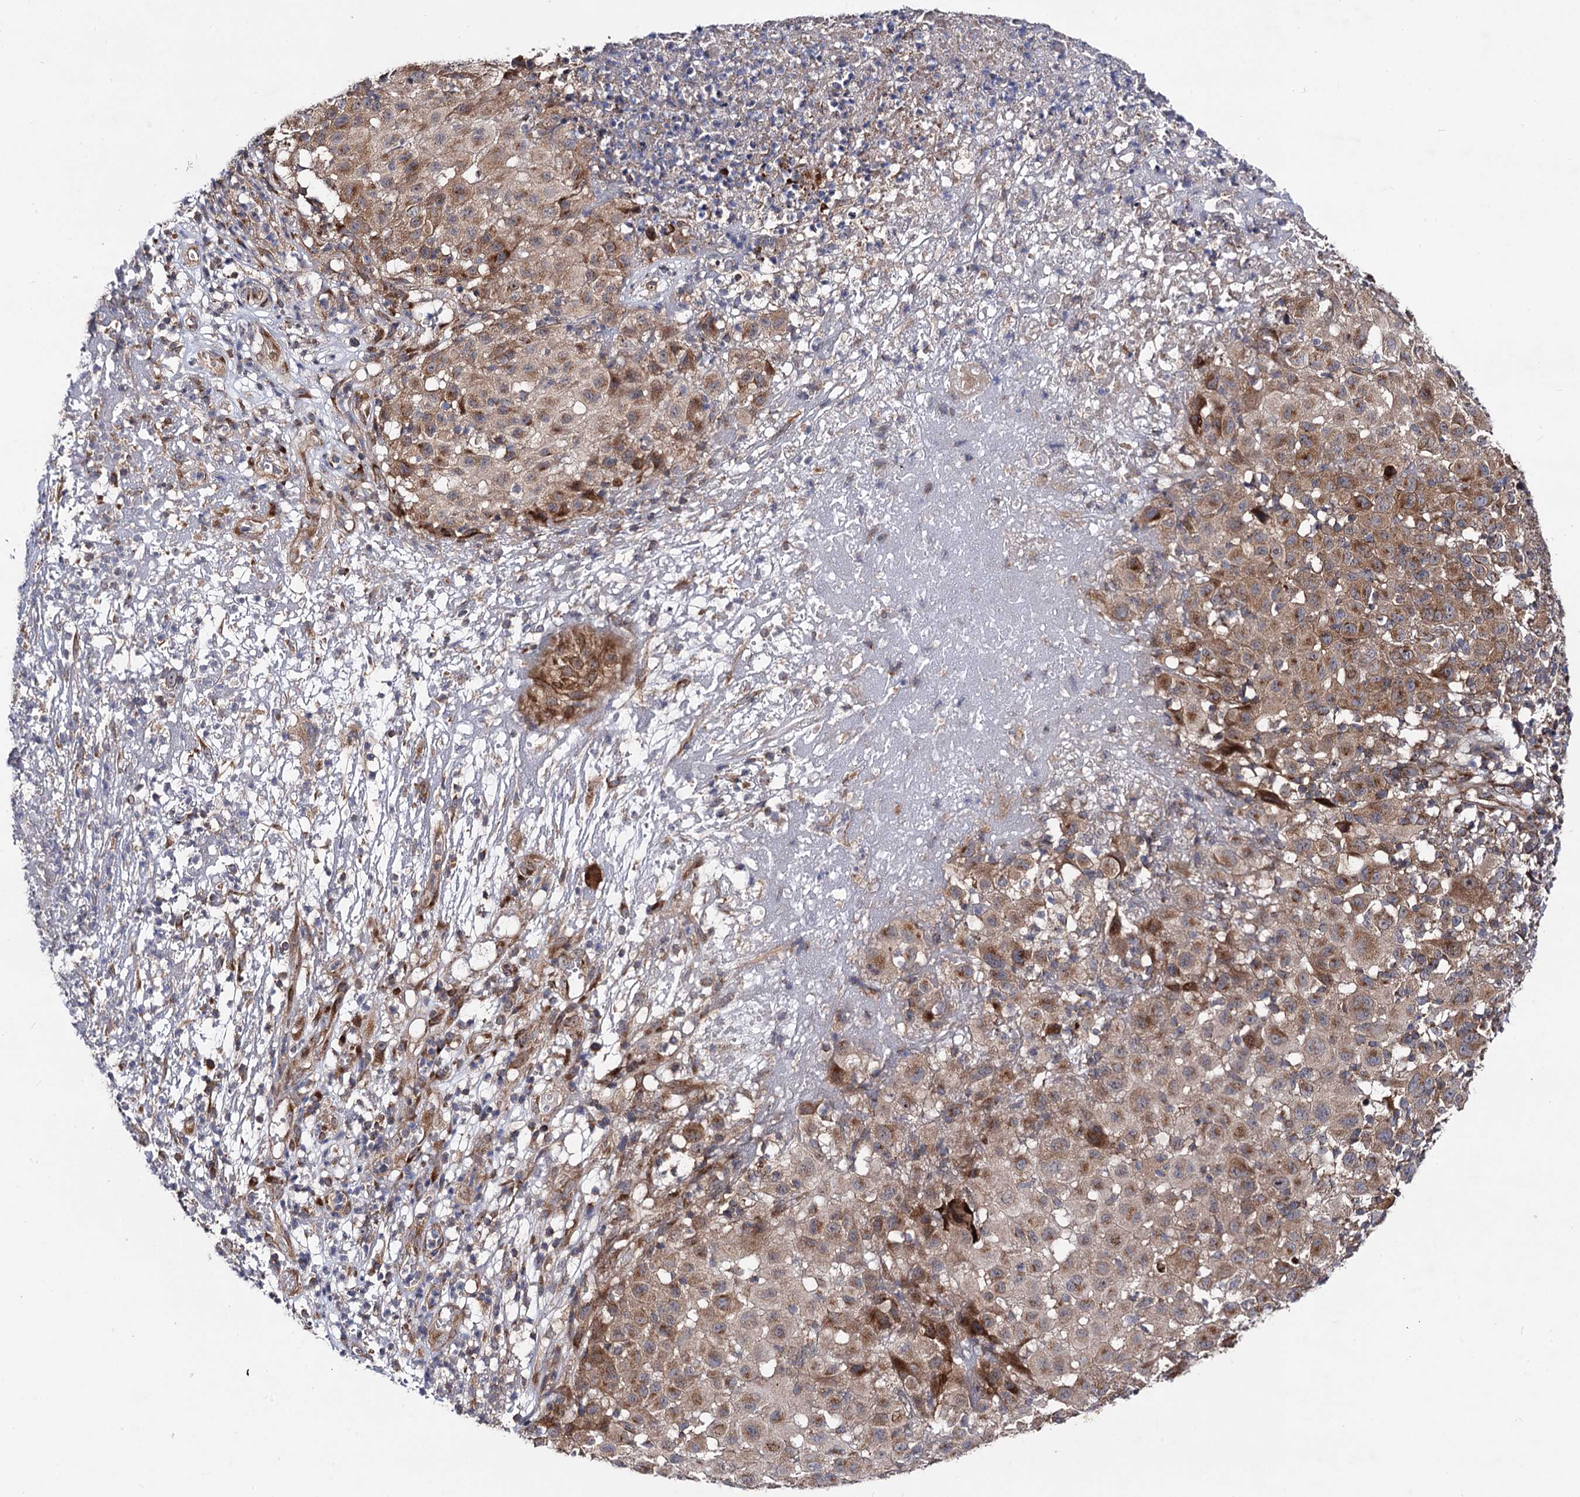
{"staining": {"intensity": "moderate", "quantity": ">75%", "location": "cytoplasmic/membranous"}, "tissue": "melanoma", "cell_type": "Tumor cells", "image_type": "cancer", "snomed": [{"axis": "morphology", "description": "Malignant melanoma, NOS"}, {"axis": "topography", "description": "Skin"}], "caption": "DAB (3,3'-diaminobenzidine) immunohistochemical staining of melanoma reveals moderate cytoplasmic/membranous protein positivity in approximately >75% of tumor cells. (DAB (3,3'-diaminobenzidine) IHC with brightfield microscopy, high magnification).", "gene": "DYDC1", "patient": {"sex": "male", "age": 73}}